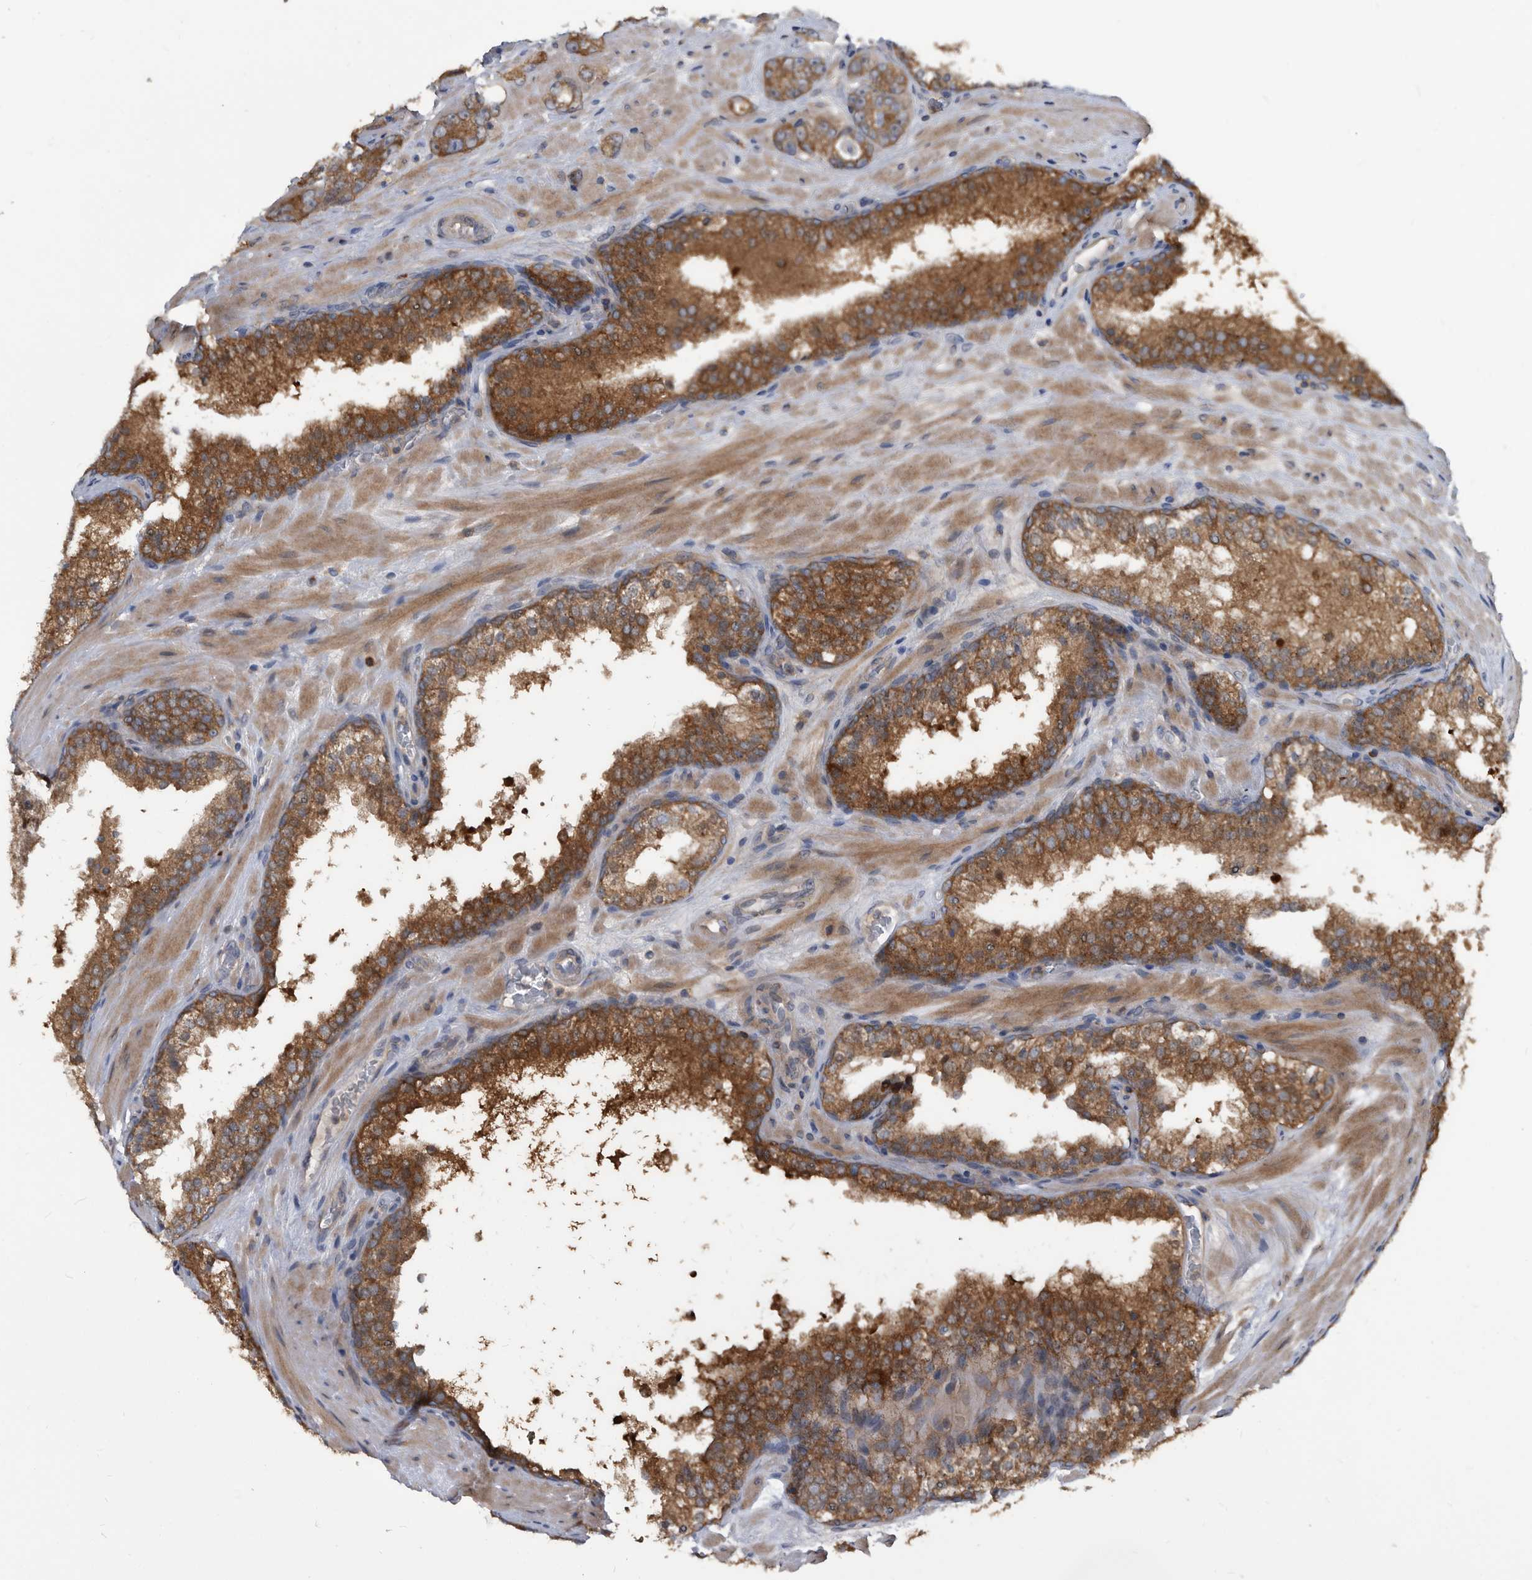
{"staining": {"intensity": "moderate", "quantity": ">75%", "location": "cytoplasmic/membranous"}, "tissue": "prostate cancer", "cell_type": "Tumor cells", "image_type": "cancer", "snomed": [{"axis": "morphology", "description": "Adenocarcinoma, High grade"}, {"axis": "topography", "description": "Prostate"}], "caption": "High-grade adenocarcinoma (prostate) stained for a protein shows moderate cytoplasmic/membranous positivity in tumor cells.", "gene": "APEH", "patient": {"sex": "male", "age": 56}}